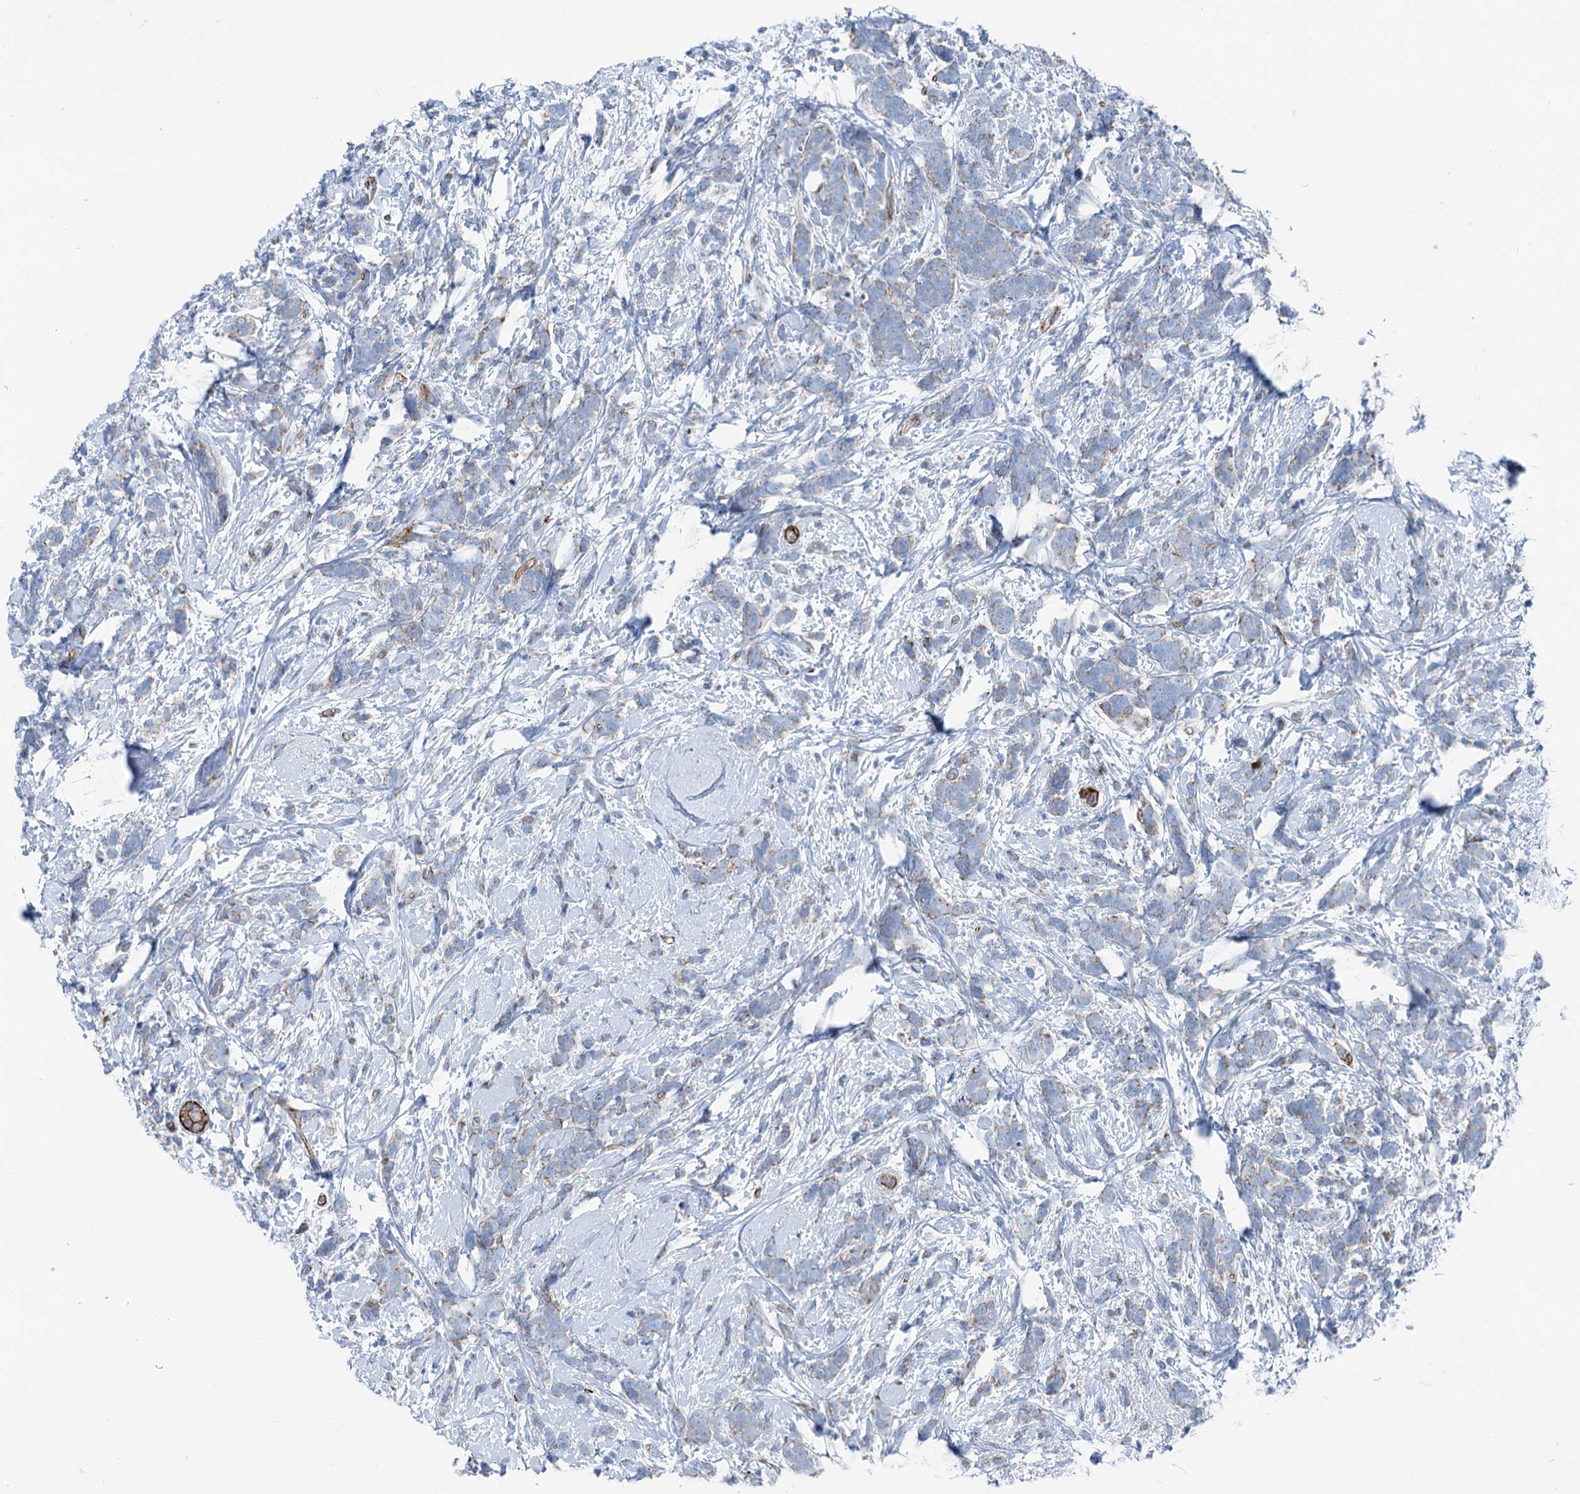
{"staining": {"intensity": "negative", "quantity": "none", "location": "none"}, "tissue": "breast cancer", "cell_type": "Tumor cells", "image_type": "cancer", "snomed": [{"axis": "morphology", "description": "Lobular carcinoma"}, {"axis": "topography", "description": "Breast"}], "caption": "Protein analysis of breast cancer (lobular carcinoma) shows no significant staining in tumor cells.", "gene": "CALCOCO1", "patient": {"sex": "female", "age": 58}}